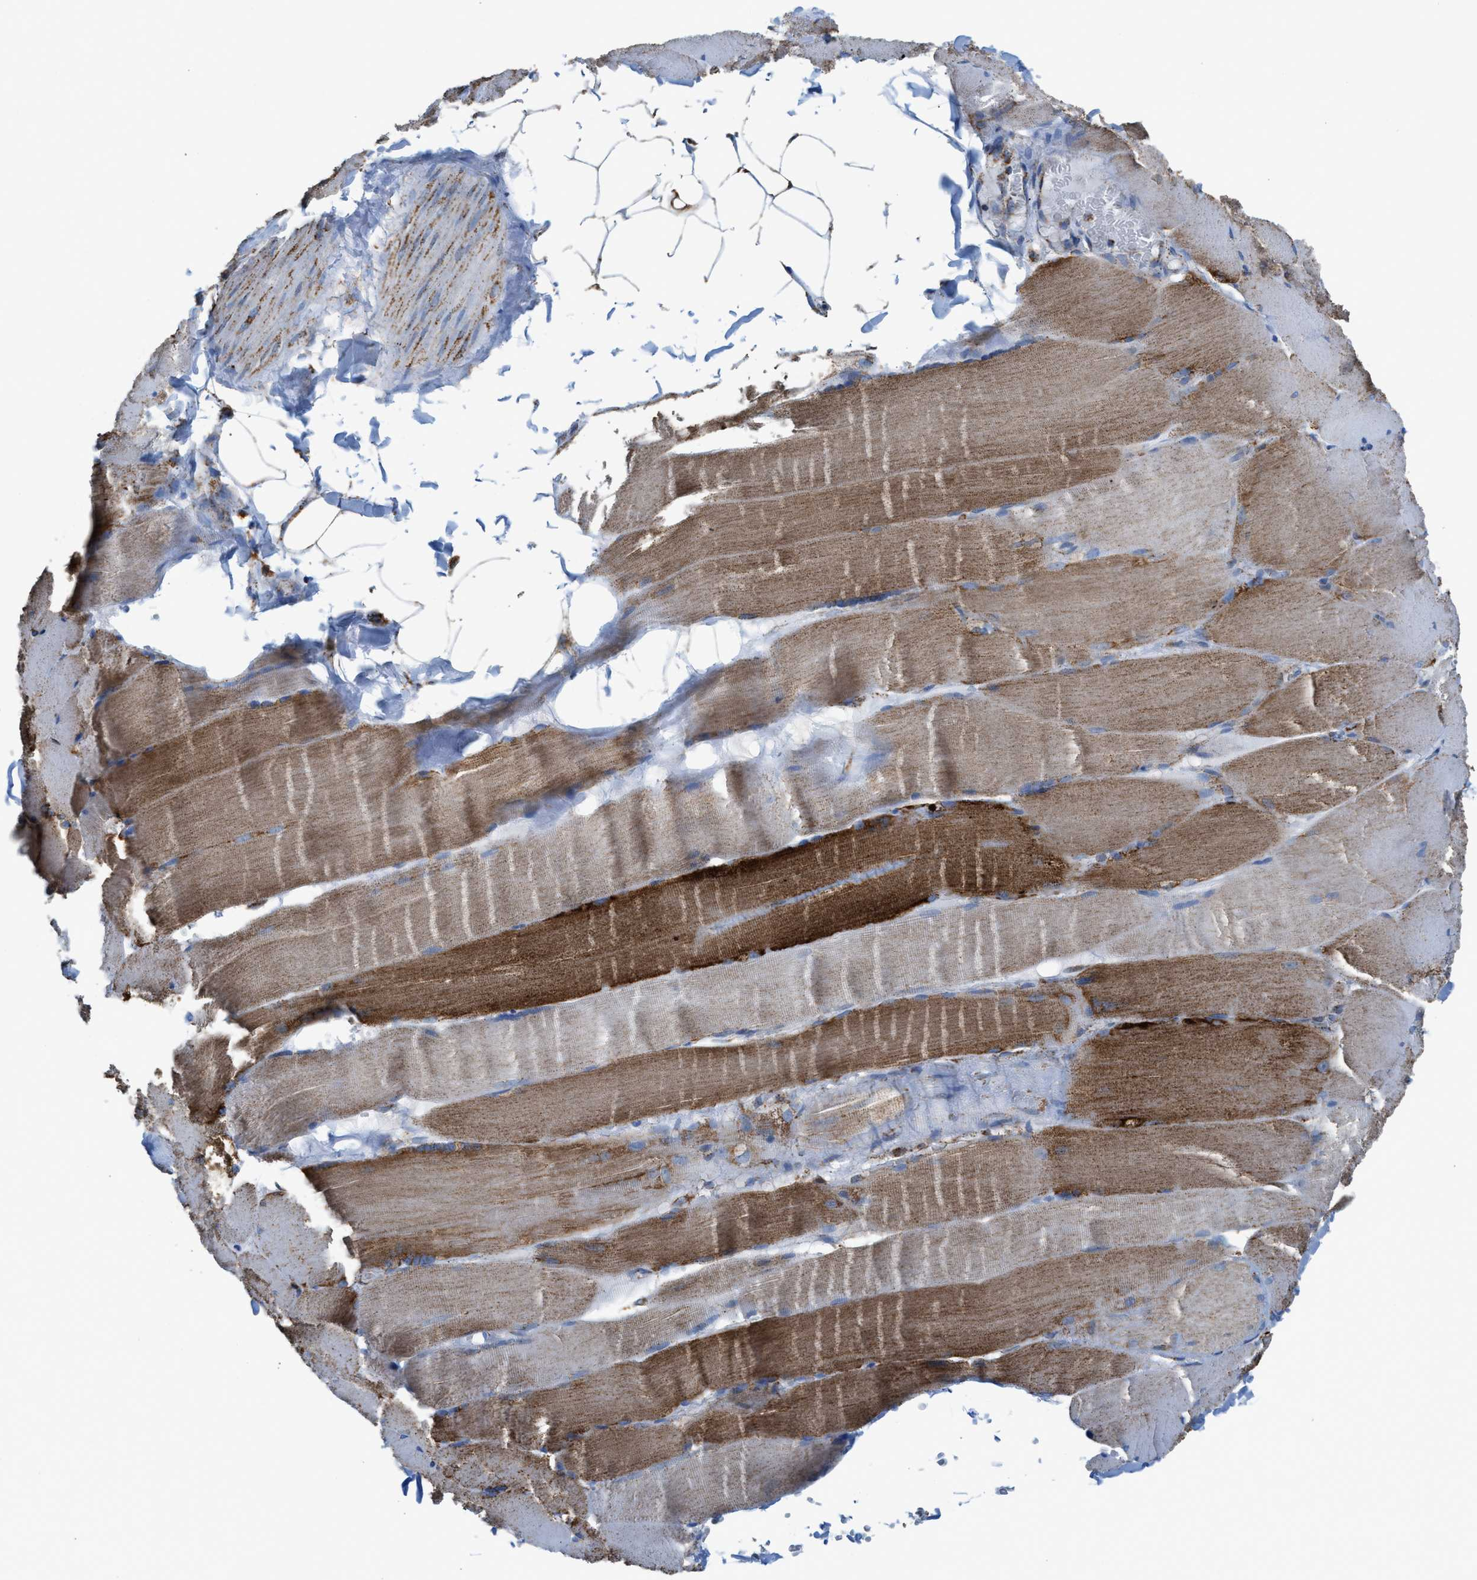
{"staining": {"intensity": "moderate", "quantity": ">75%", "location": "cytoplasmic/membranous"}, "tissue": "skeletal muscle", "cell_type": "Myocytes", "image_type": "normal", "snomed": [{"axis": "morphology", "description": "Normal tissue, NOS"}, {"axis": "topography", "description": "Skin"}, {"axis": "topography", "description": "Skeletal muscle"}], "caption": "Moderate cytoplasmic/membranous staining is seen in about >75% of myocytes in benign skeletal muscle. The protein of interest is stained brown, and the nuclei are stained in blue (DAB (3,3'-diaminobenzidine) IHC with brightfield microscopy, high magnification).", "gene": "ECHS1", "patient": {"sex": "male", "age": 83}}